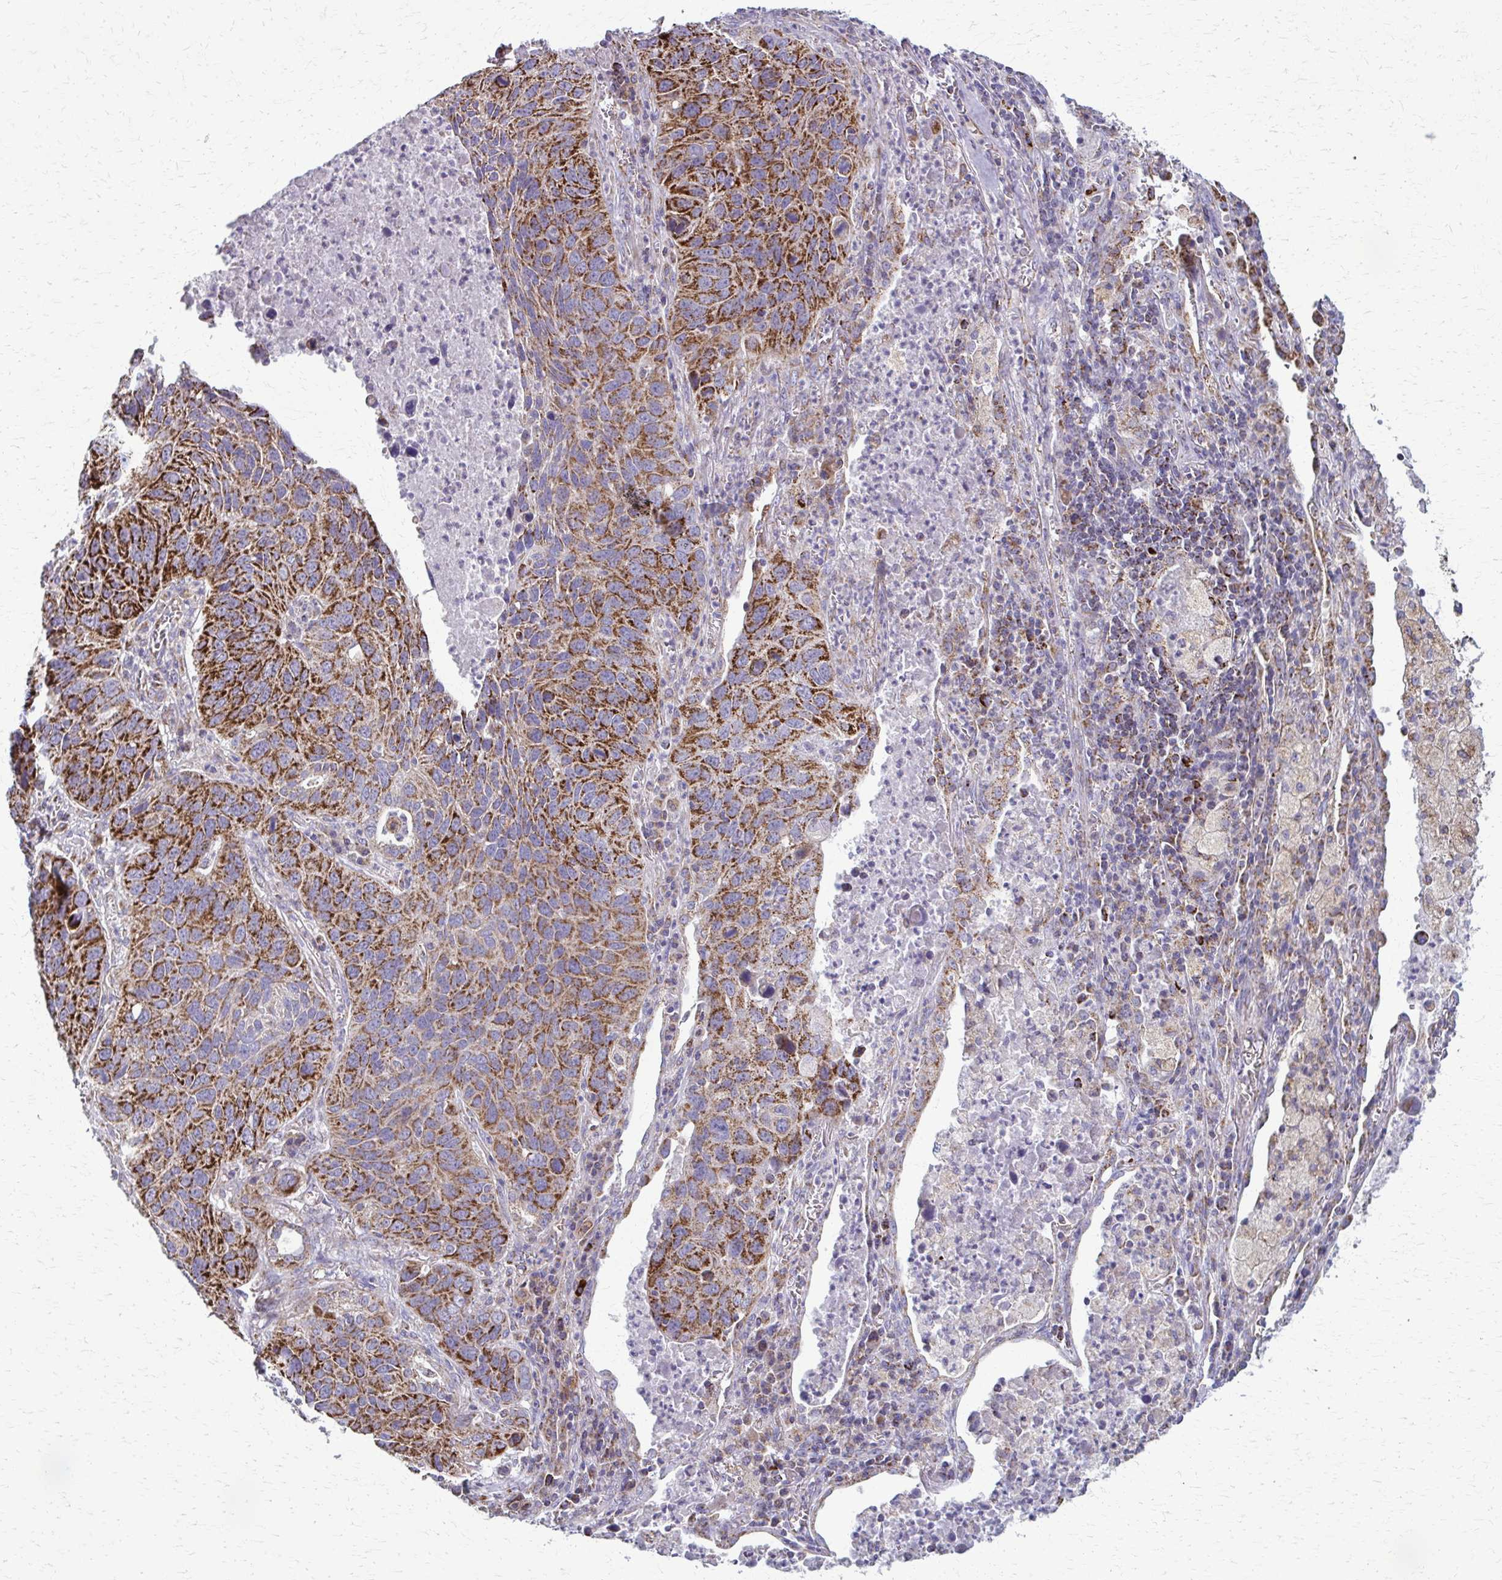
{"staining": {"intensity": "strong", "quantity": ">75%", "location": "cytoplasmic/membranous"}, "tissue": "lung cancer", "cell_type": "Tumor cells", "image_type": "cancer", "snomed": [{"axis": "morphology", "description": "Squamous cell carcinoma, NOS"}, {"axis": "topography", "description": "Lung"}], "caption": "The image displays a brown stain indicating the presence of a protein in the cytoplasmic/membranous of tumor cells in lung cancer.", "gene": "TVP23A", "patient": {"sex": "female", "age": 61}}